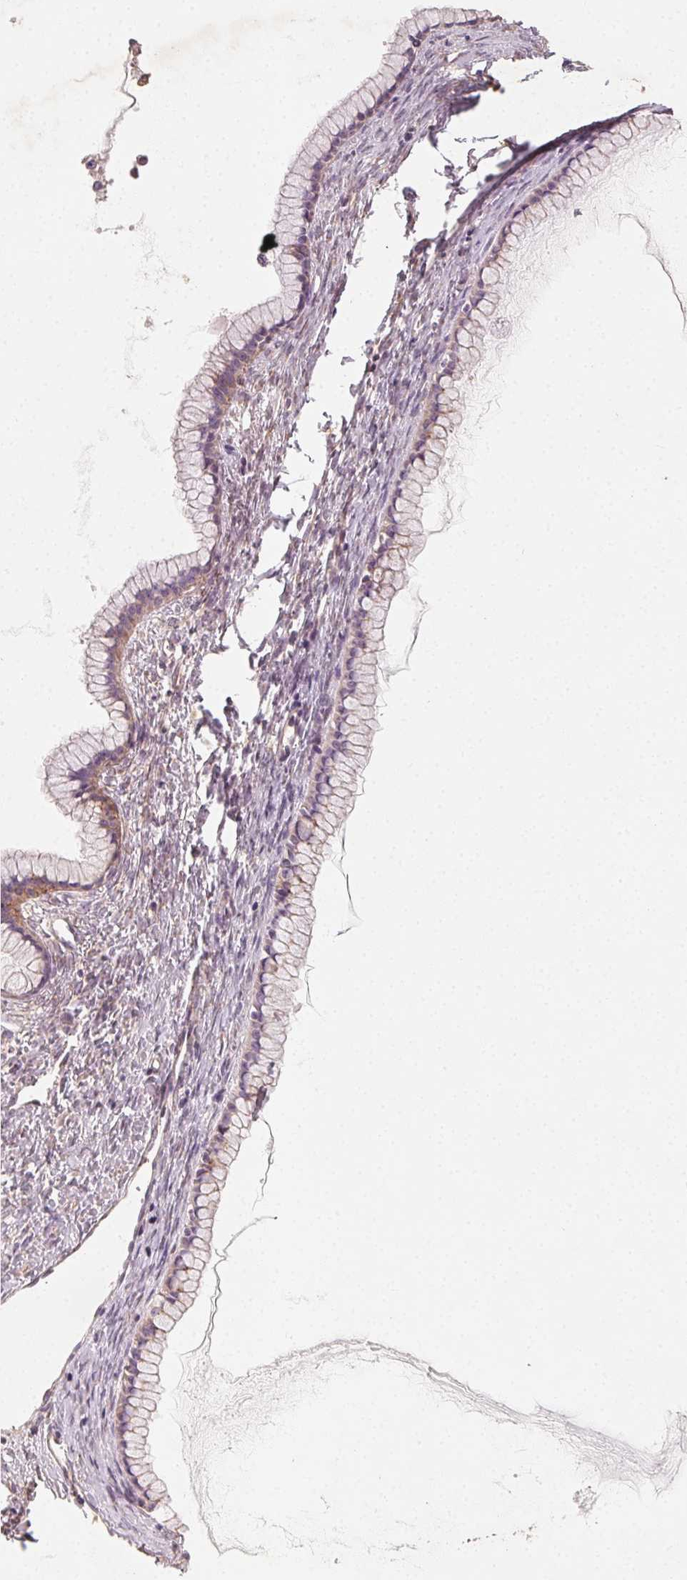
{"staining": {"intensity": "weak", "quantity": "25%-75%", "location": "cytoplasmic/membranous"}, "tissue": "ovarian cancer", "cell_type": "Tumor cells", "image_type": "cancer", "snomed": [{"axis": "morphology", "description": "Cystadenocarcinoma, mucinous, NOS"}, {"axis": "topography", "description": "Ovary"}], "caption": "Immunohistochemical staining of human ovarian mucinous cystadenocarcinoma reveals low levels of weak cytoplasmic/membranous expression in about 25%-75% of tumor cells. Nuclei are stained in blue.", "gene": "AP1S1", "patient": {"sex": "female", "age": 41}}